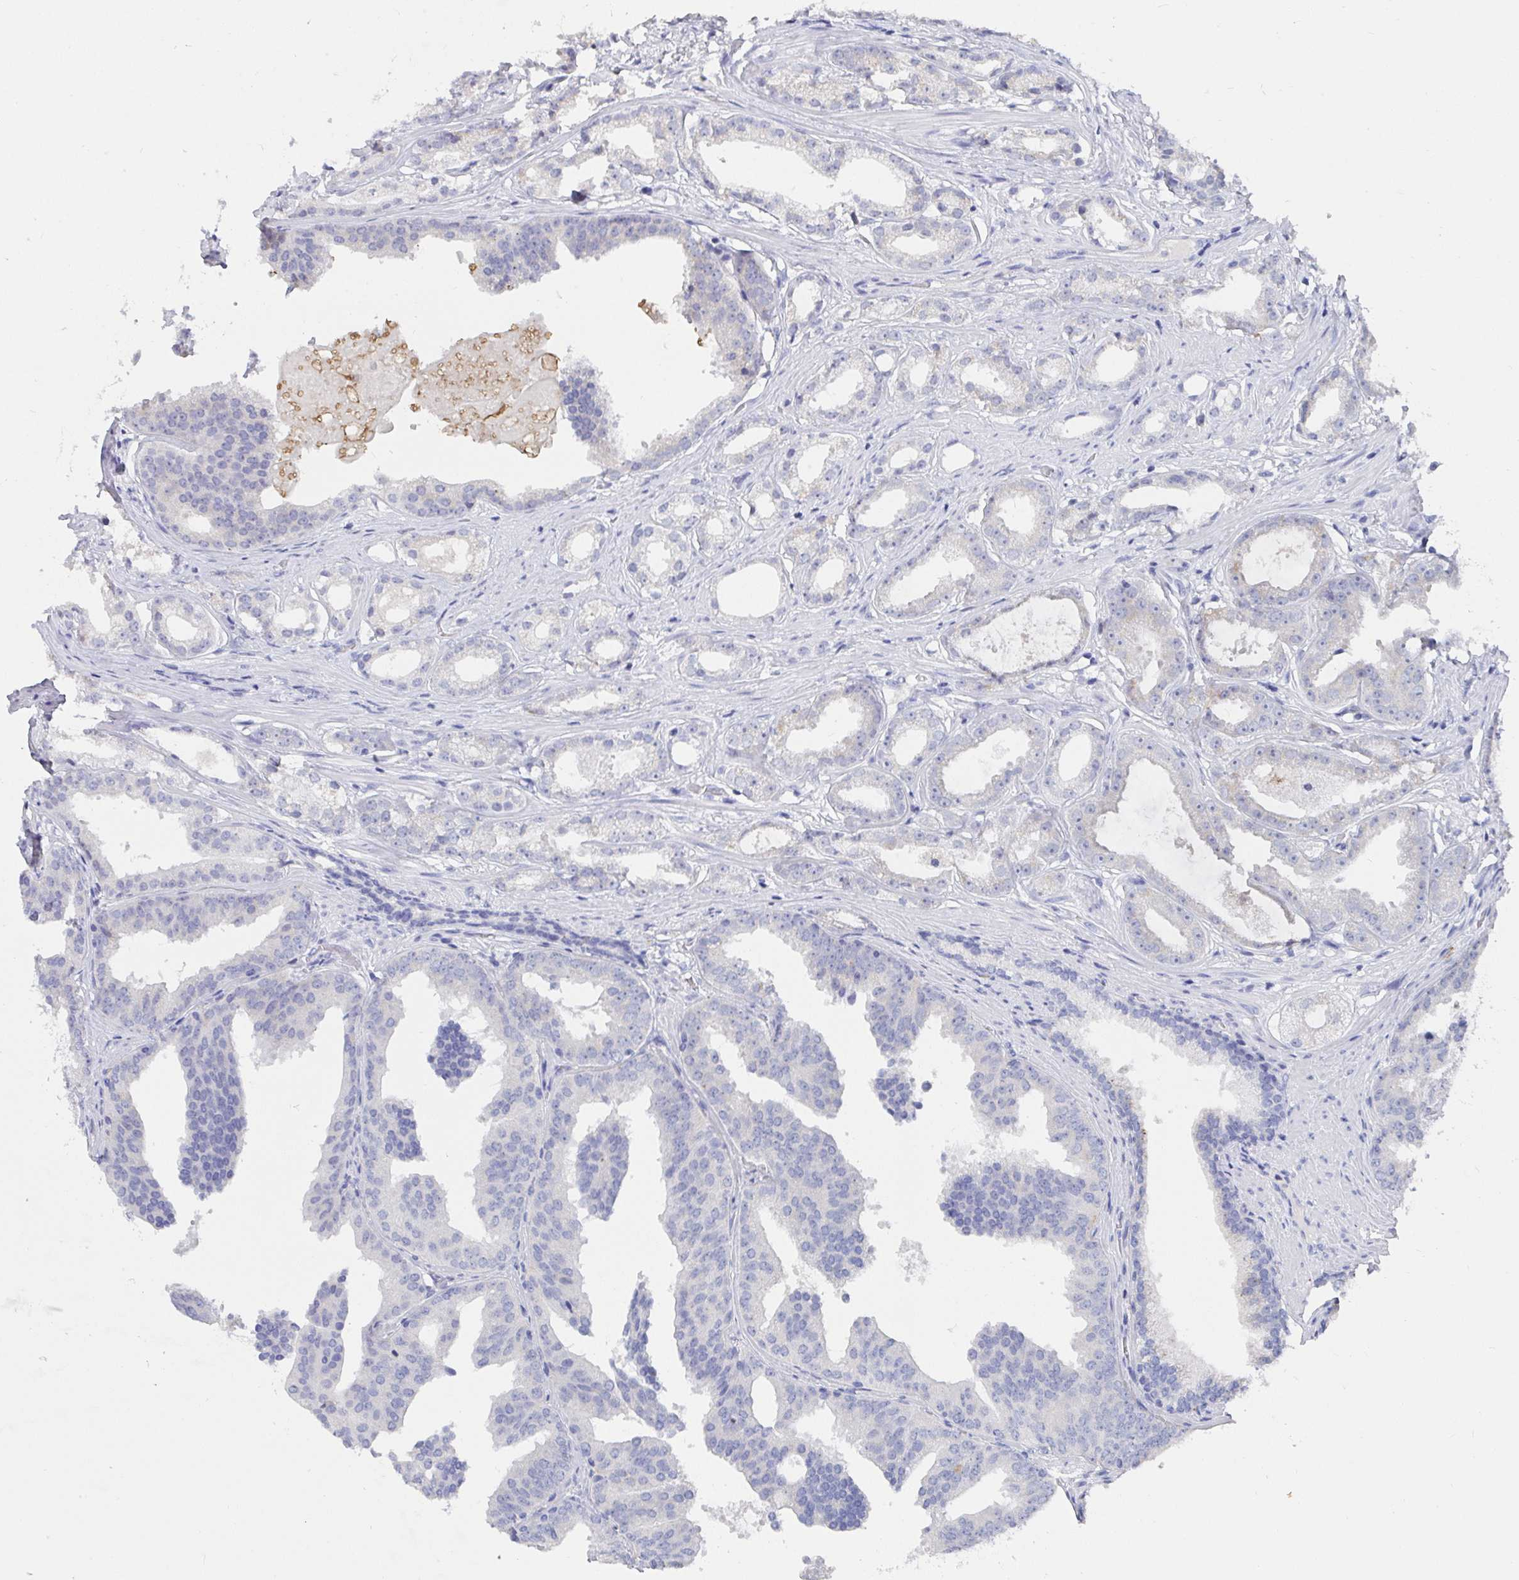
{"staining": {"intensity": "negative", "quantity": "none", "location": "none"}, "tissue": "prostate cancer", "cell_type": "Tumor cells", "image_type": "cancer", "snomed": [{"axis": "morphology", "description": "Adenocarcinoma, Low grade"}, {"axis": "topography", "description": "Prostate"}], "caption": "Immunohistochemistry histopathology image of prostate cancer stained for a protein (brown), which reveals no positivity in tumor cells.", "gene": "TAS2R39", "patient": {"sex": "male", "age": 65}}